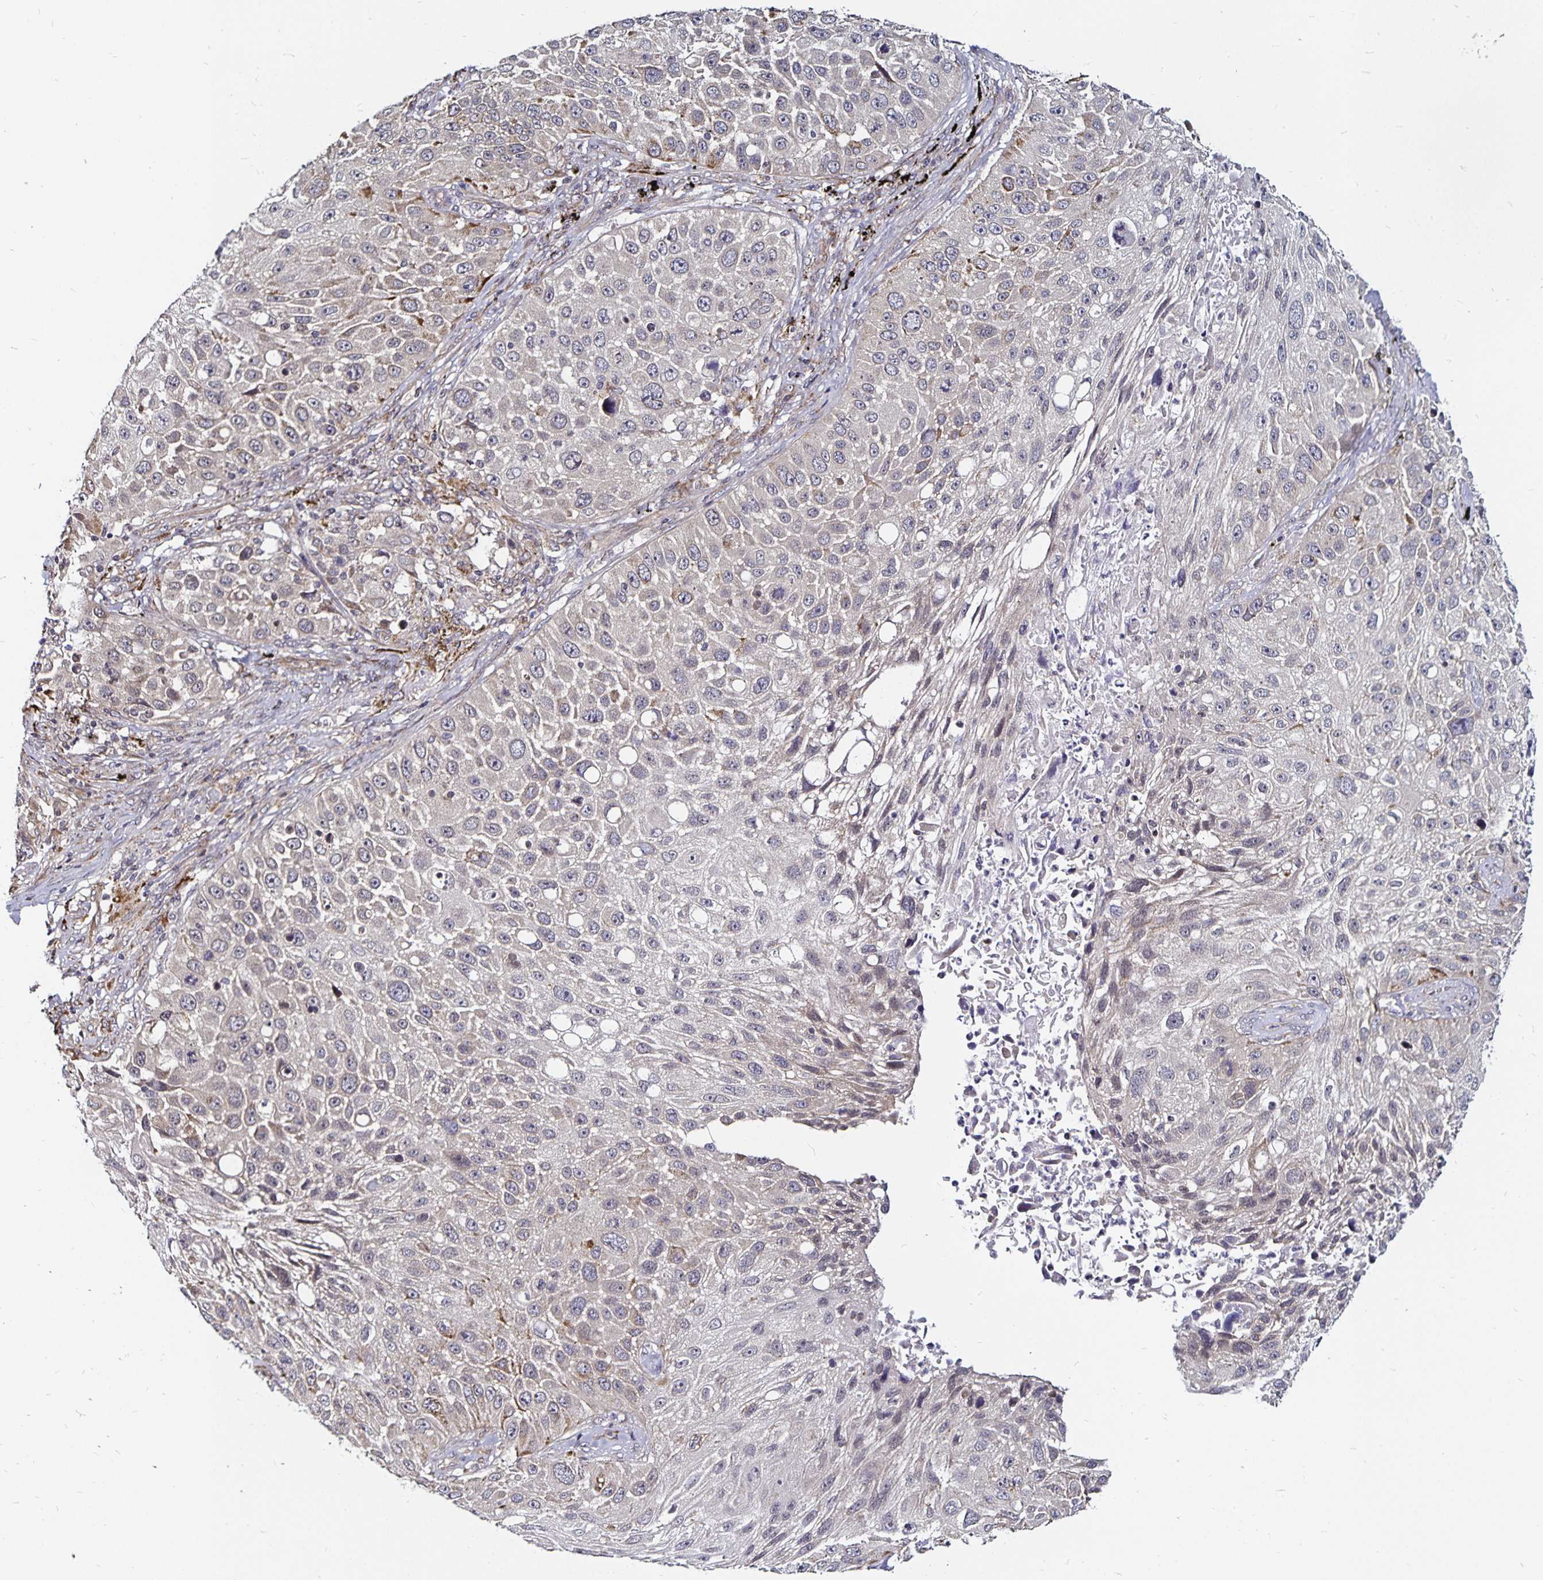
{"staining": {"intensity": "weak", "quantity": "<25%", "location": "cytoplasmic/membranous"}, "tissue": "lung cancer", "cell_type": "Tumor cells", "image_type": "cancer", "snomed": [{"axis": "morphology", "description": "Normal morphology"}, {"axis": "morphology", "description": "Squamous cell carcinoma, NOS"}, {"axis": "topography", "description": "Lymph node"}, {"axis": "topography", "description": "Lung"}], "caption": "An immunohistochemistry image of lung squamous cell carcinoma is shown. There is no staining in tumor cells of lung squamous cell carcinoma.", "gene": "CYP27A1", "patient": {"sex": "male", "age": 67}}